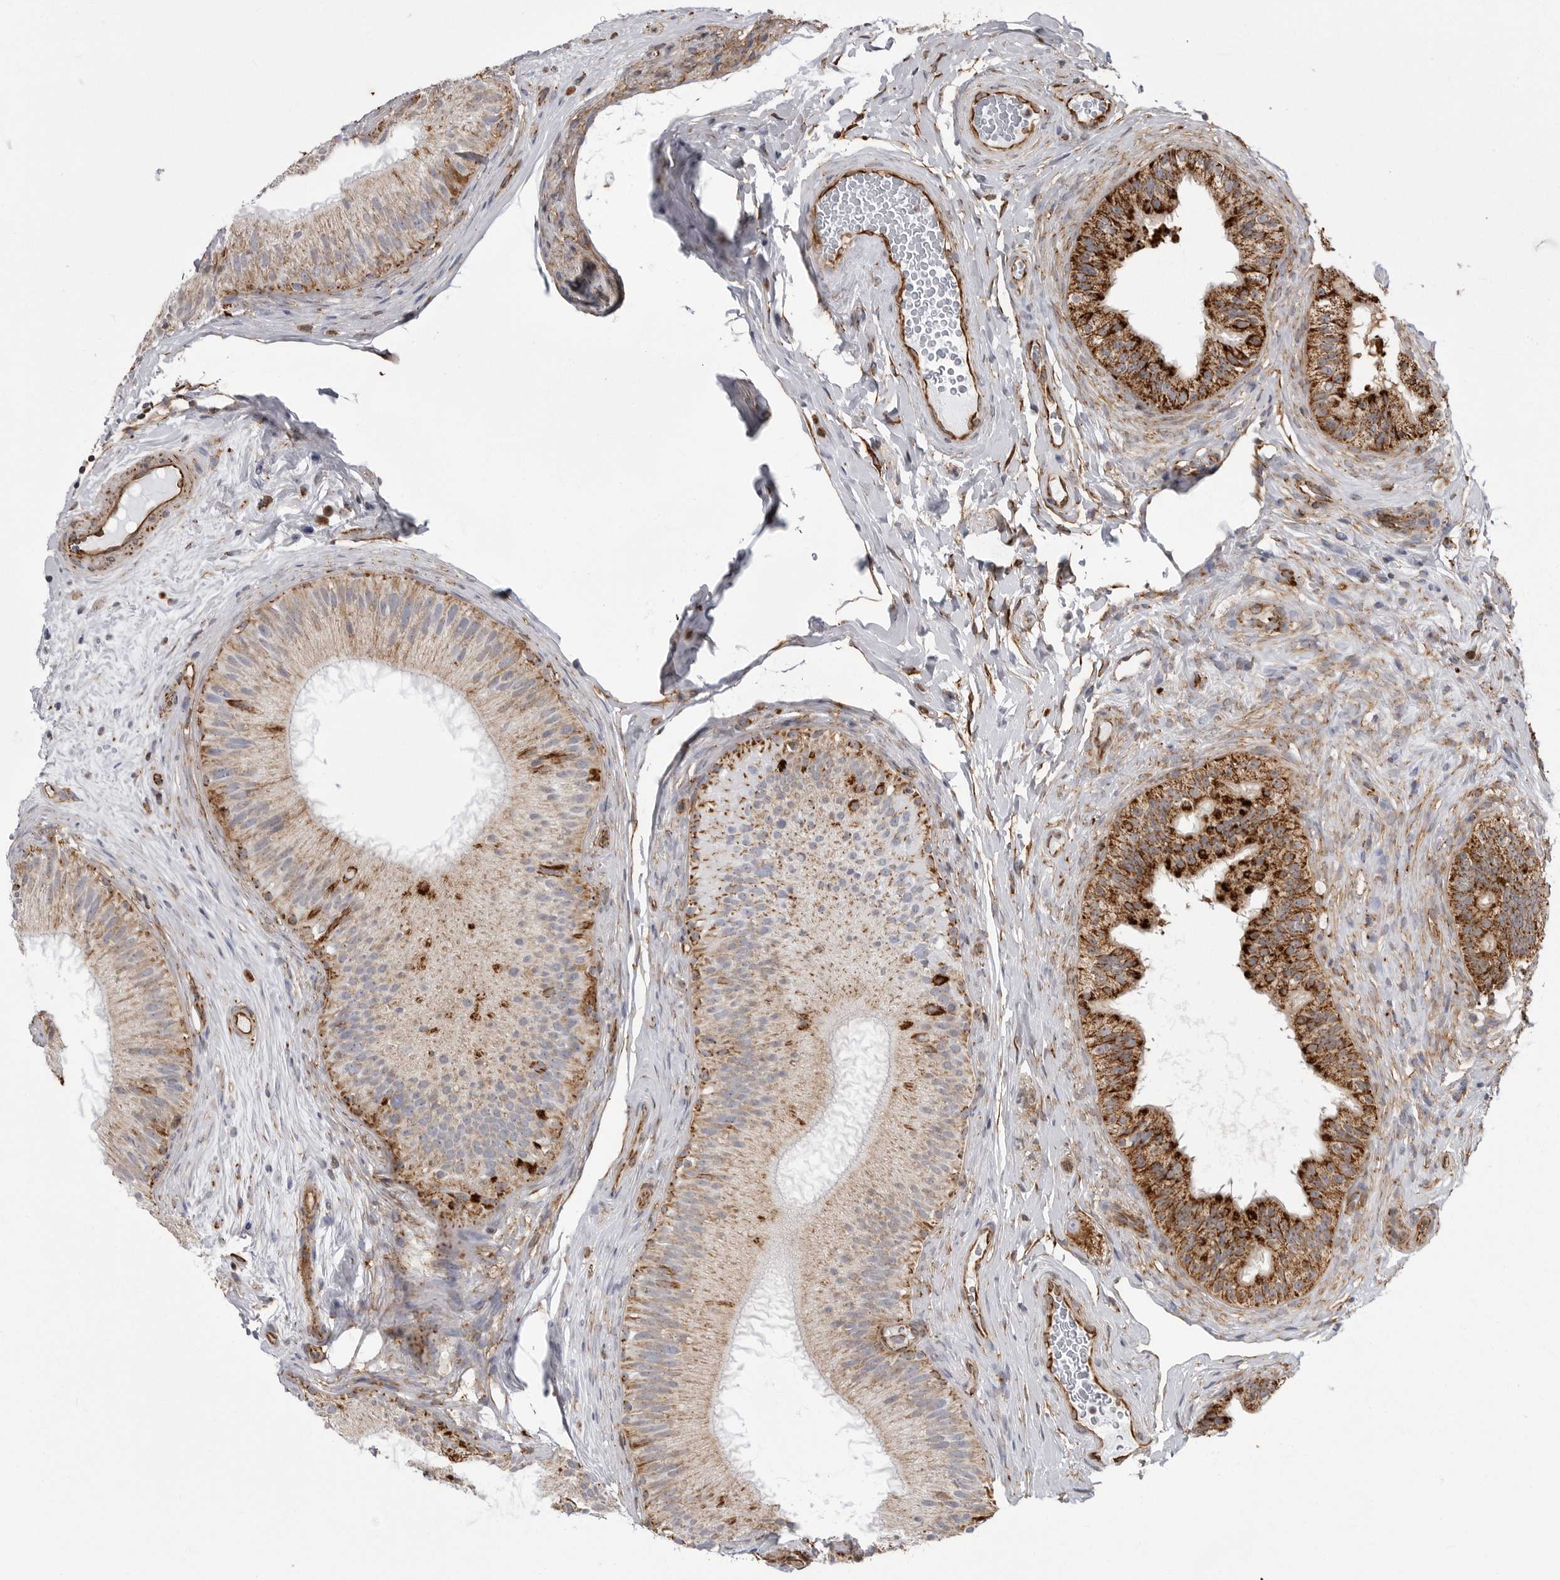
{"staining": {"intensity": "strong", "quantity": "25%-75%", "location": "cytoplasmic/membranous"}, "tissue": "epididymis", "cell_type": "Glandular cells", "image_type": "normal", "snomed": [{"axis": "morphology", "description": "Normal tissue, NOS"}, {"axis": "topography", "description": "Epididymis"}], "caption": "Immunohistochemistry (IHC) micrograph of unremarkable epididymis stained for a protein (brown), which shows high levels of strong cytoplasmic/membranous staining in approximately 25%-75% of glandular cells.", "gene": "FH", "patient": {"sex": "male", "age": 45}}